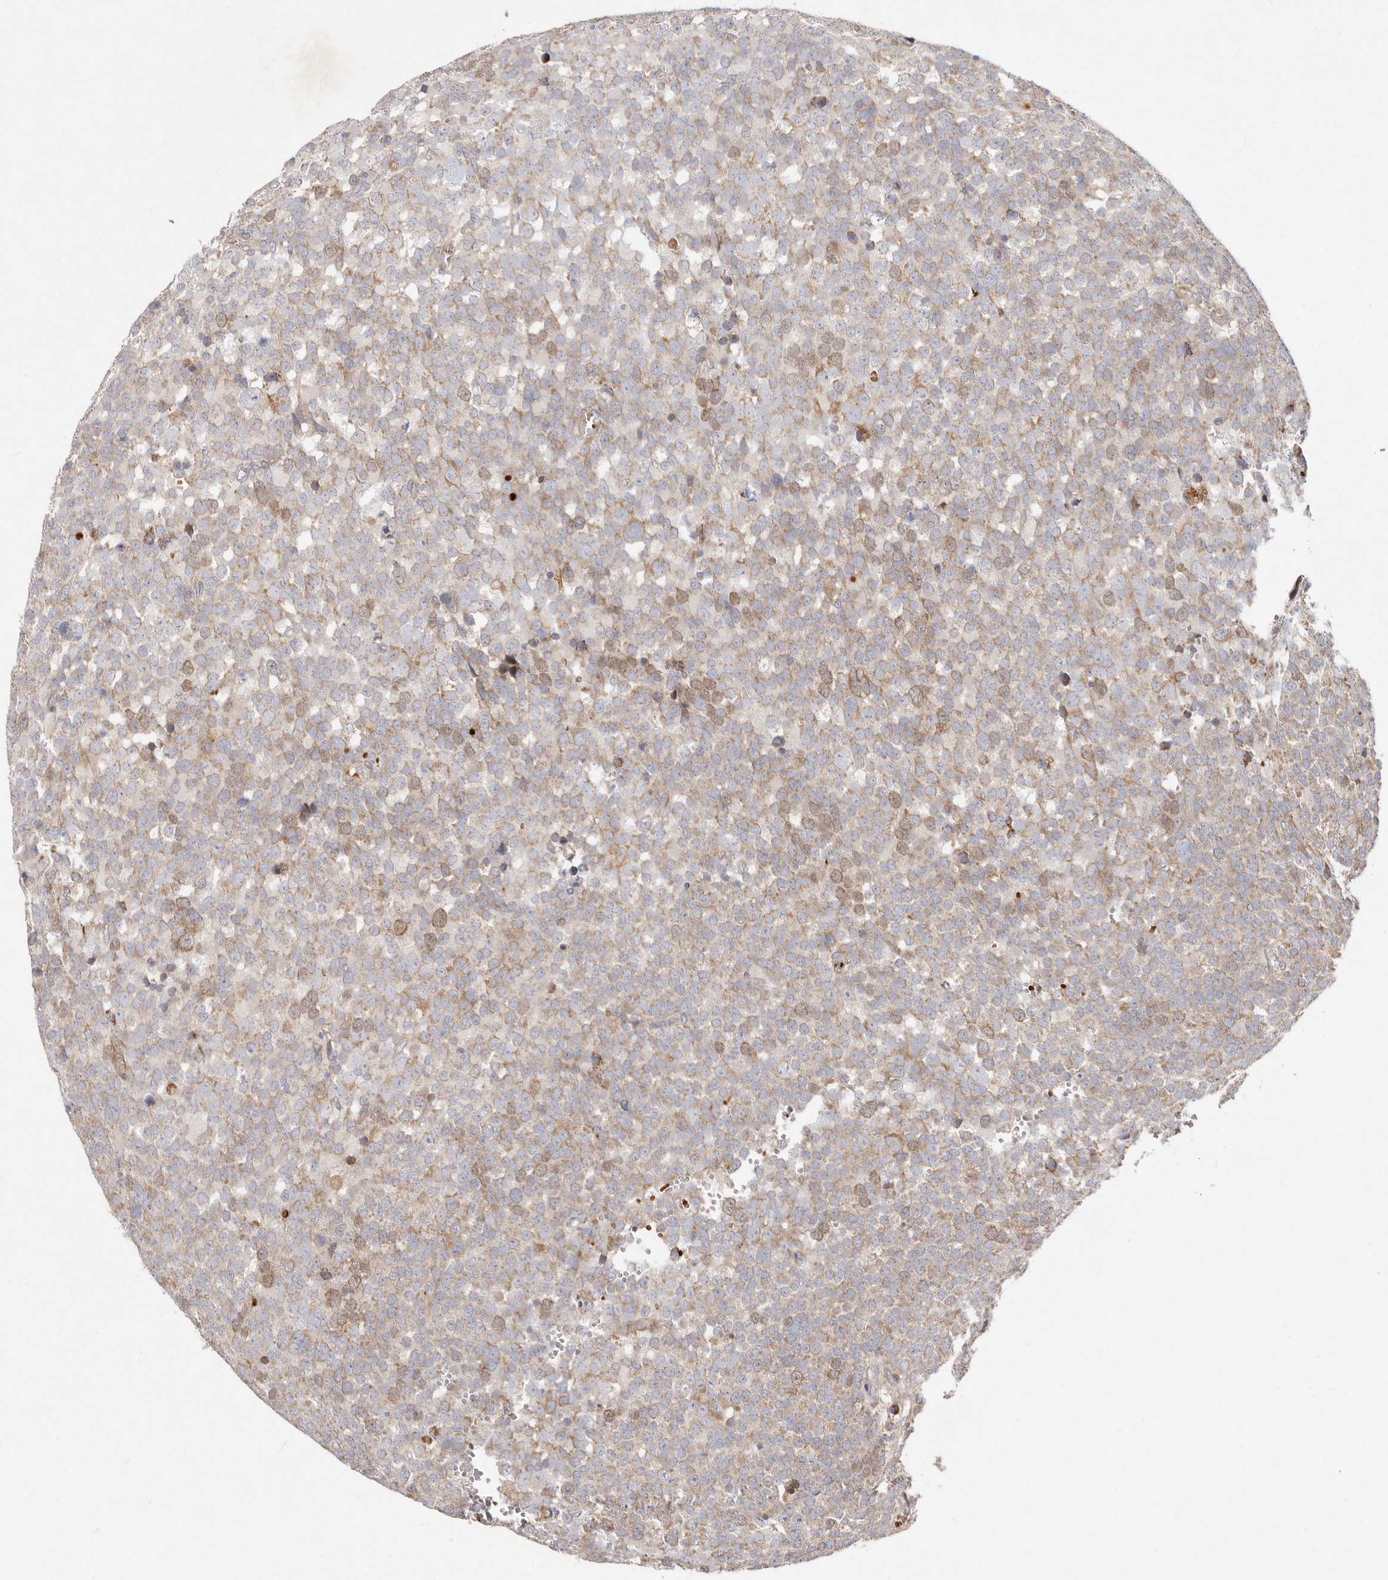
{"staining": {"intensity": "moderate", "quantity": "25%-75%", "location": "cytoplasmic/membranous"}, "tissue": "testis cancer", "cell_type": "Tumor cells", "image_type": "cancer", "snomed": [{"axis": "morphology", "description": "Seminoma, NOS"}, {"axis": "topography", "description": "Testis"}], "caption": "Tumor cells reveal moderate cytoplasmic/membranous staining in about 25%-75% of cells in testis seminoma.", "gene": "SLC25A20", "patient": {"sex": "male", "age": 71}}